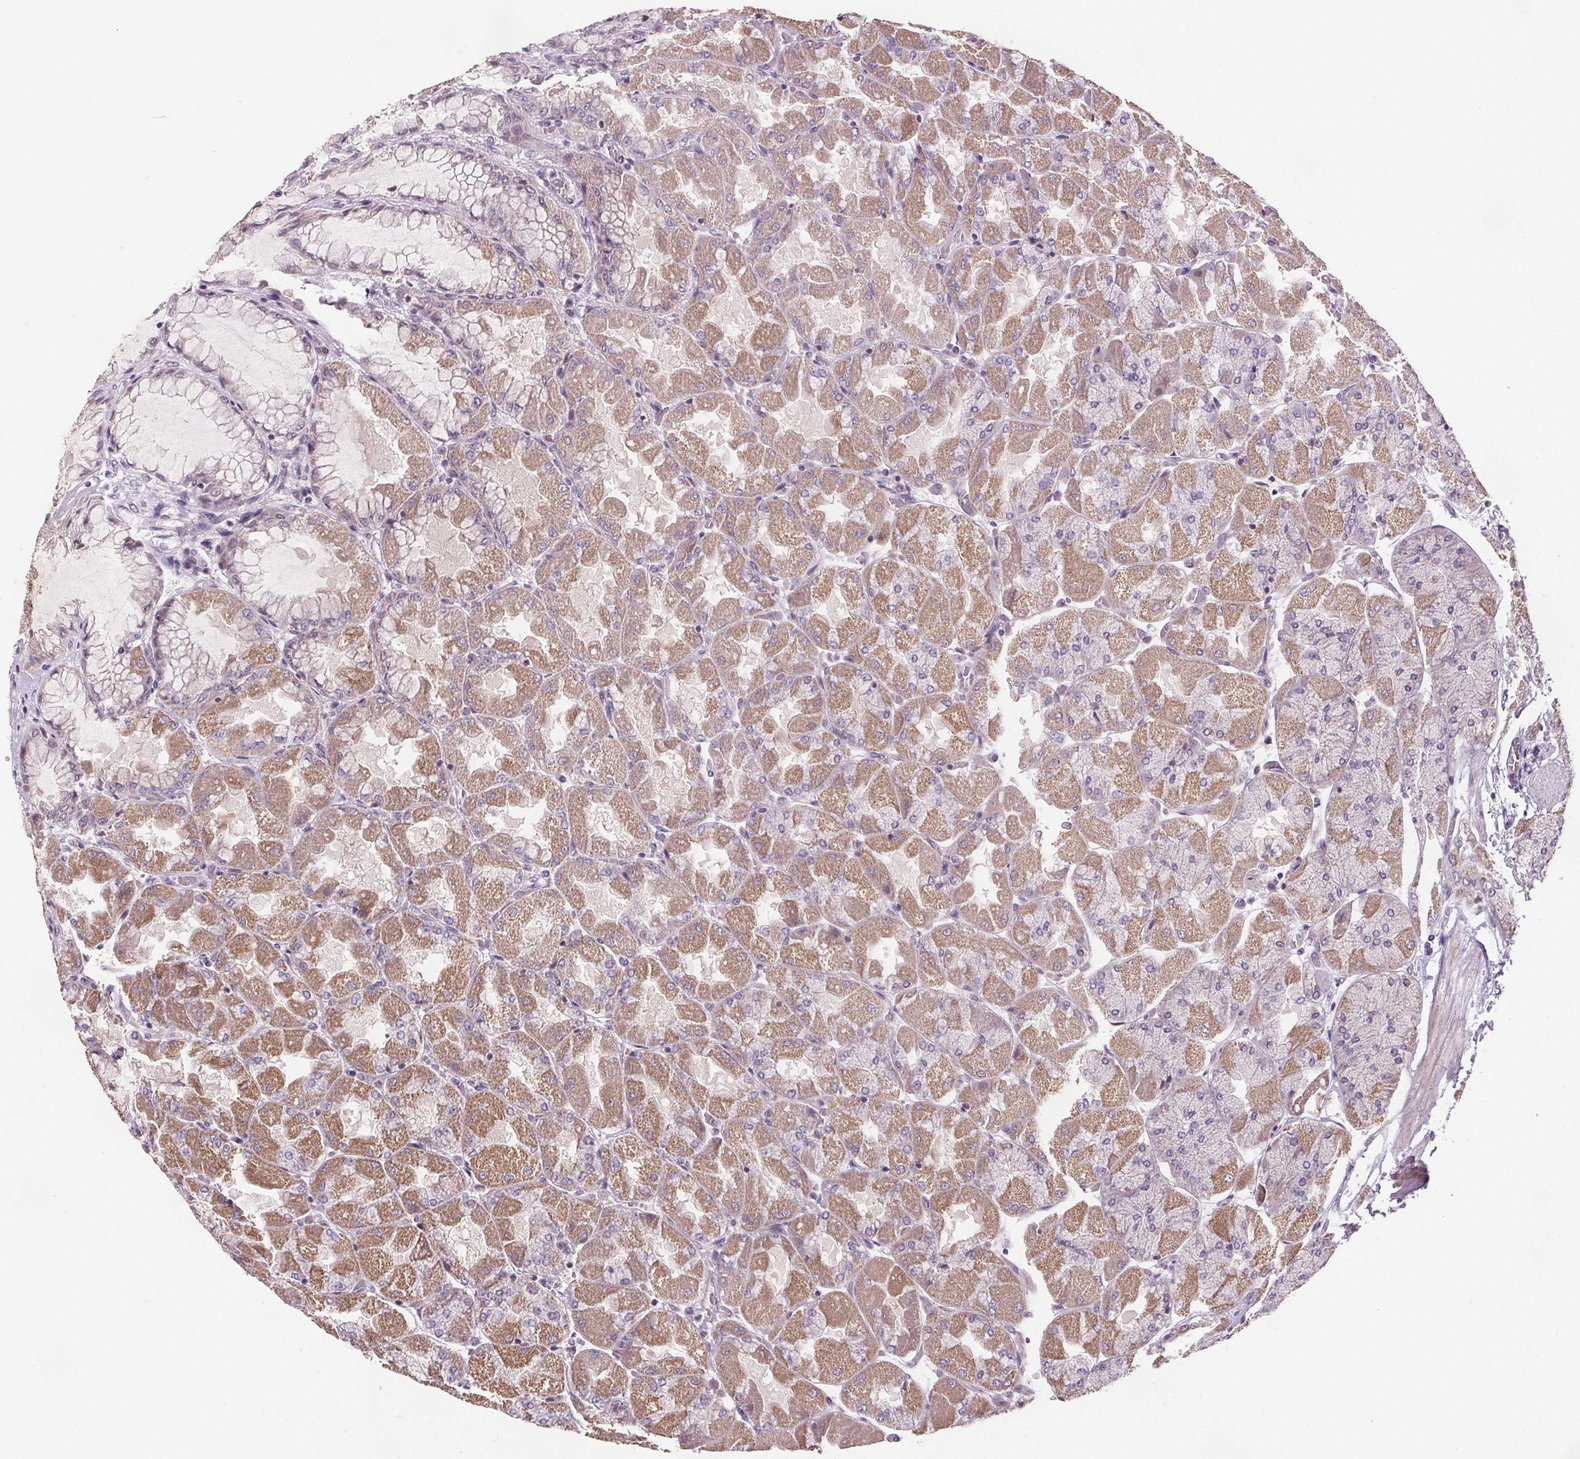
{"staining": {"intensity": "moderate", "quantity": ">75%", "location": "cytoplasmic/membranous"}, "tissue": "stomach", "cell_type": "Glandular cells", "image_type": "normal", "snomed": [{"axis": "morphology", "description": "Normal tissue, NOS"}, {"axis": "topography", "description": "Stomach"}], "caption": "Immunohistochemical staining of unremarkable stomach displays >75% levels of moderate cytoplasmic/membranous protein positivity in approximately >75% of glandular cells.", "gene": "SUCLA2", "patient": {"sex": "female", "age": 61}}